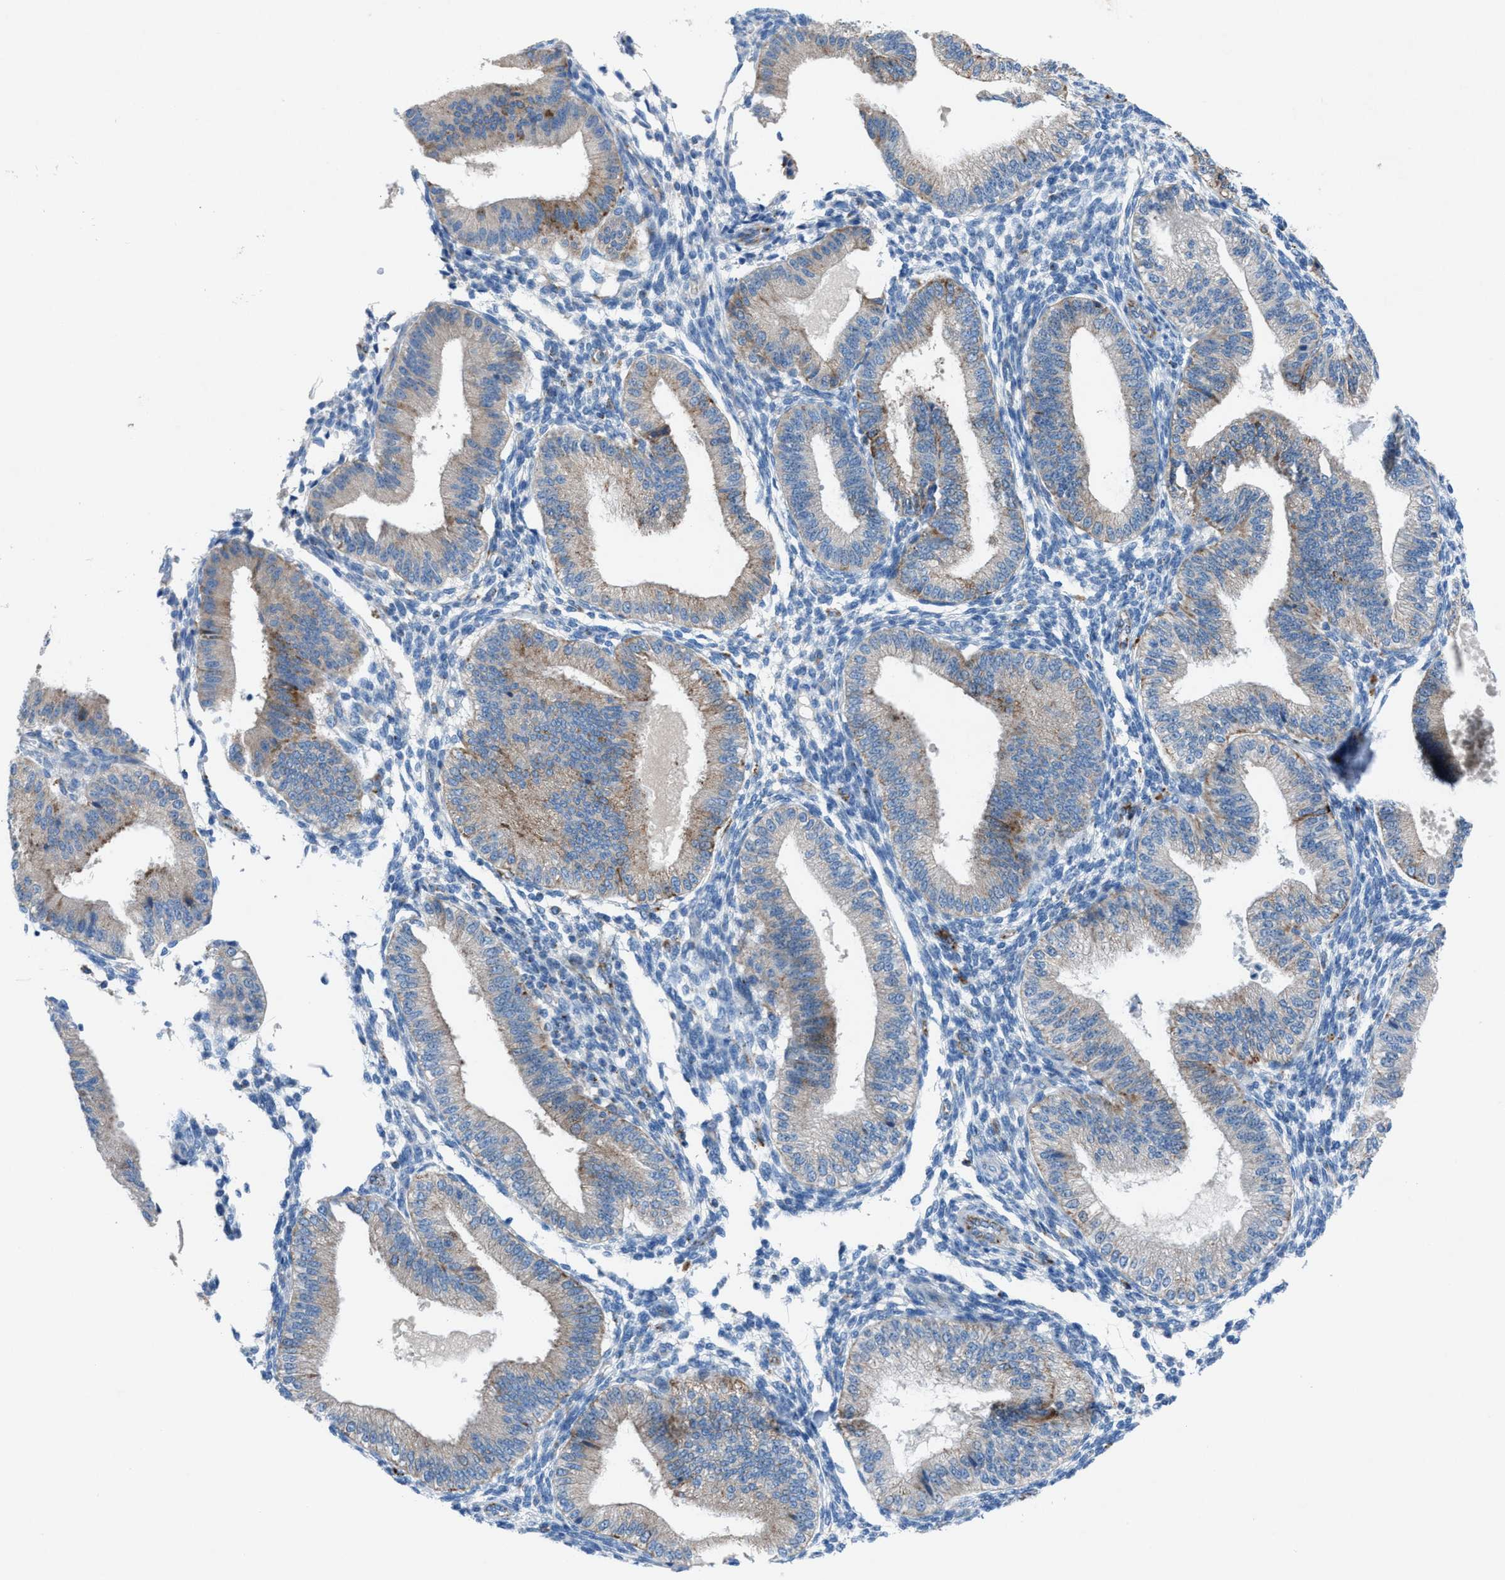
{"staining": {"intensity": "negative", "quantity": "none", "location": "none"}, "tissue": "endometrium", "cell_type": "Cells in endometrial stroma", "image_type": "normal", "snomed": [{"axis": "morphology", "description": "Normal tissue, NOS"}, {"axis": "topography", "description": "Endometrium"}], "caption": "Protein analysis of benign endometrium exhibits no significant positivity in cells in endometrial stroma.", "gene": "CD1B", "patient": {"sex": "female", "age": 39}}